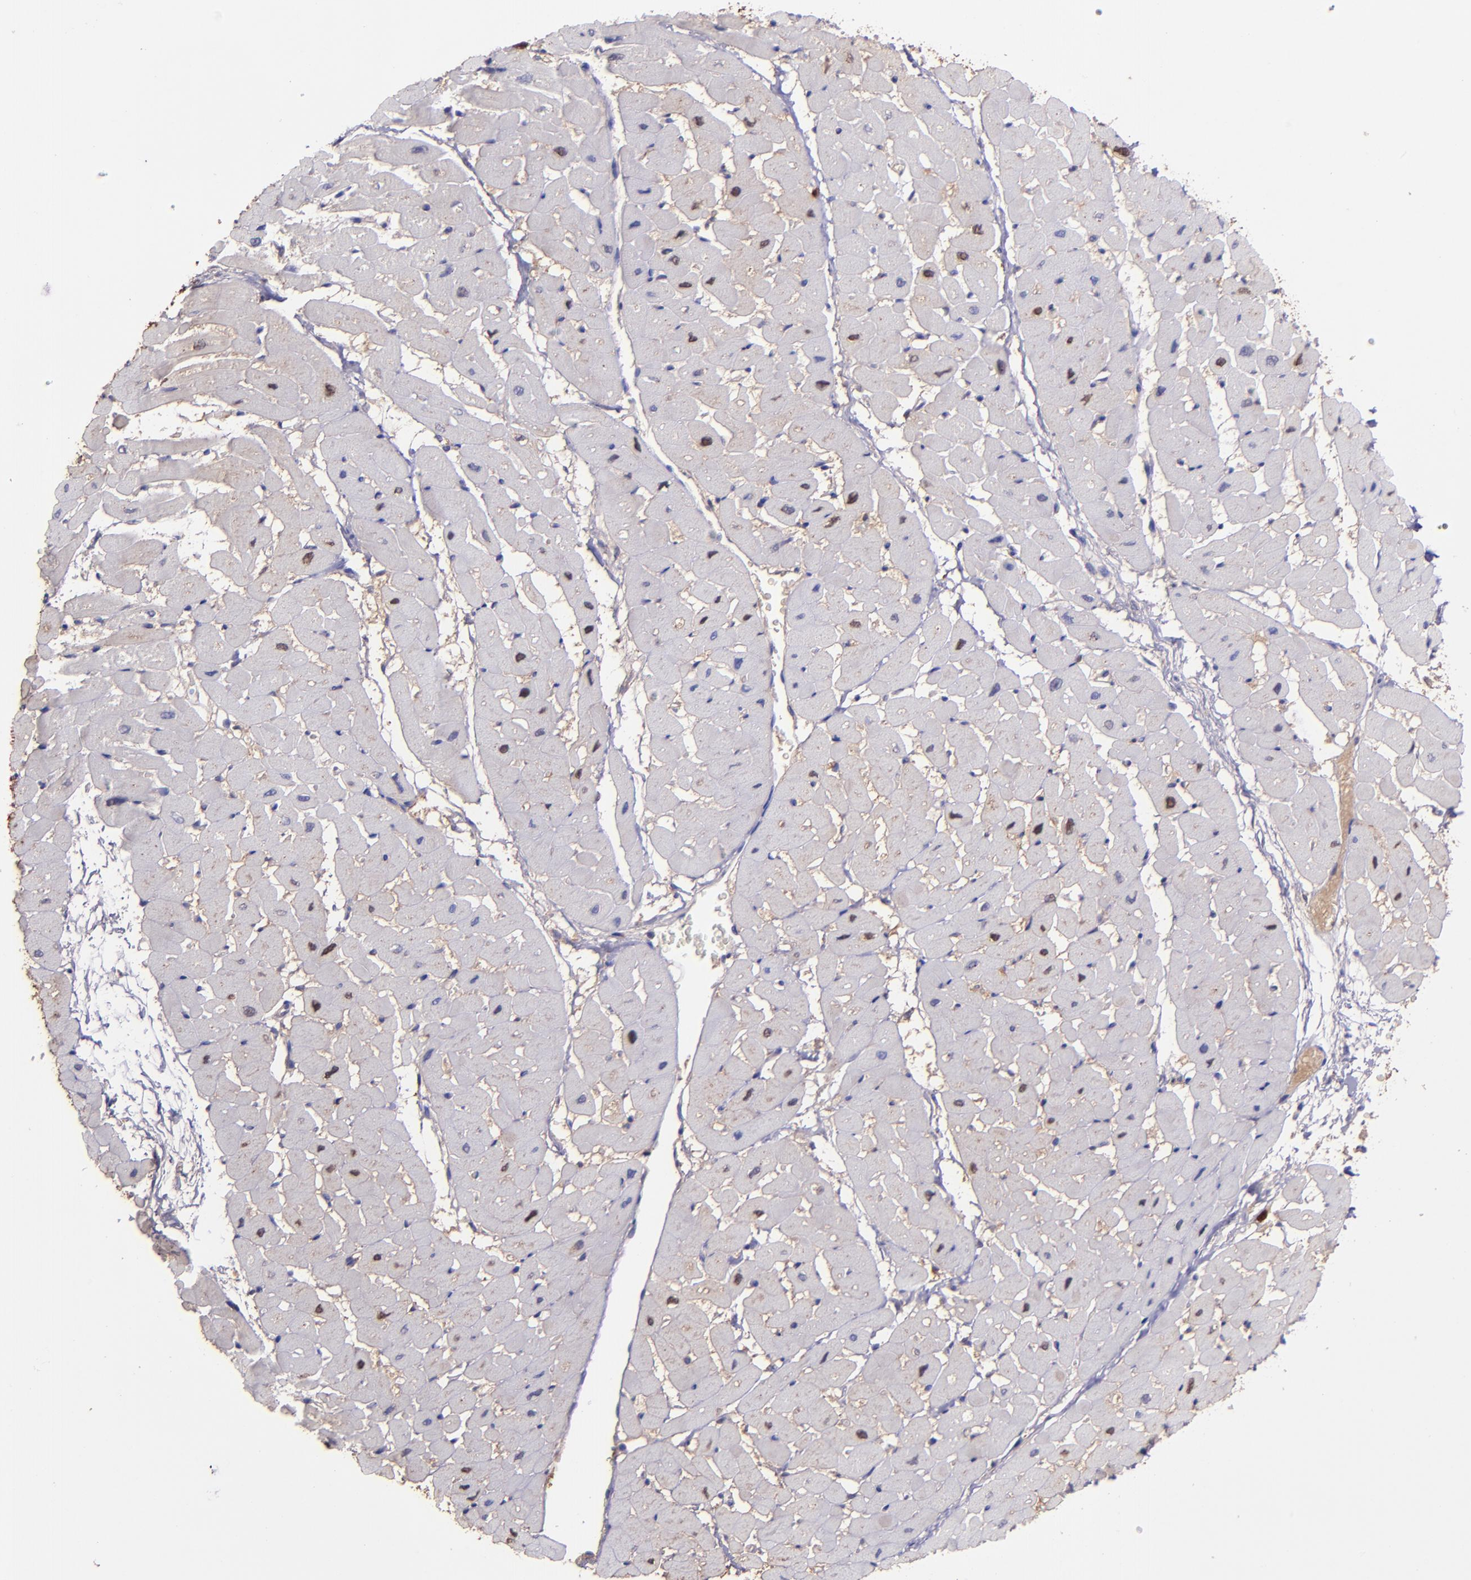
{"staining": {"intensity": "weak", "quantity": "25%-75%", "location": "cytoplasmic/membranous,nuclear"}, "tissue": "heart muscle", "cell_type": "Cardiomyocytes", "image_type": "normal", "snomed": [{"axis": "morphology", "description": "Normal tissue, NOS"}, {"axis": "topography", "description": "Heart"}], "caption": "The micrograph reveals immunohistochemical staining of normal heart muscle. There is weak cytoplasmic/membranous,nuclear staining is seen in about 25%-75% of cardiomyocytes.", "gene": "WASH6P", "patient": {"sex": "male", "age": 45}}